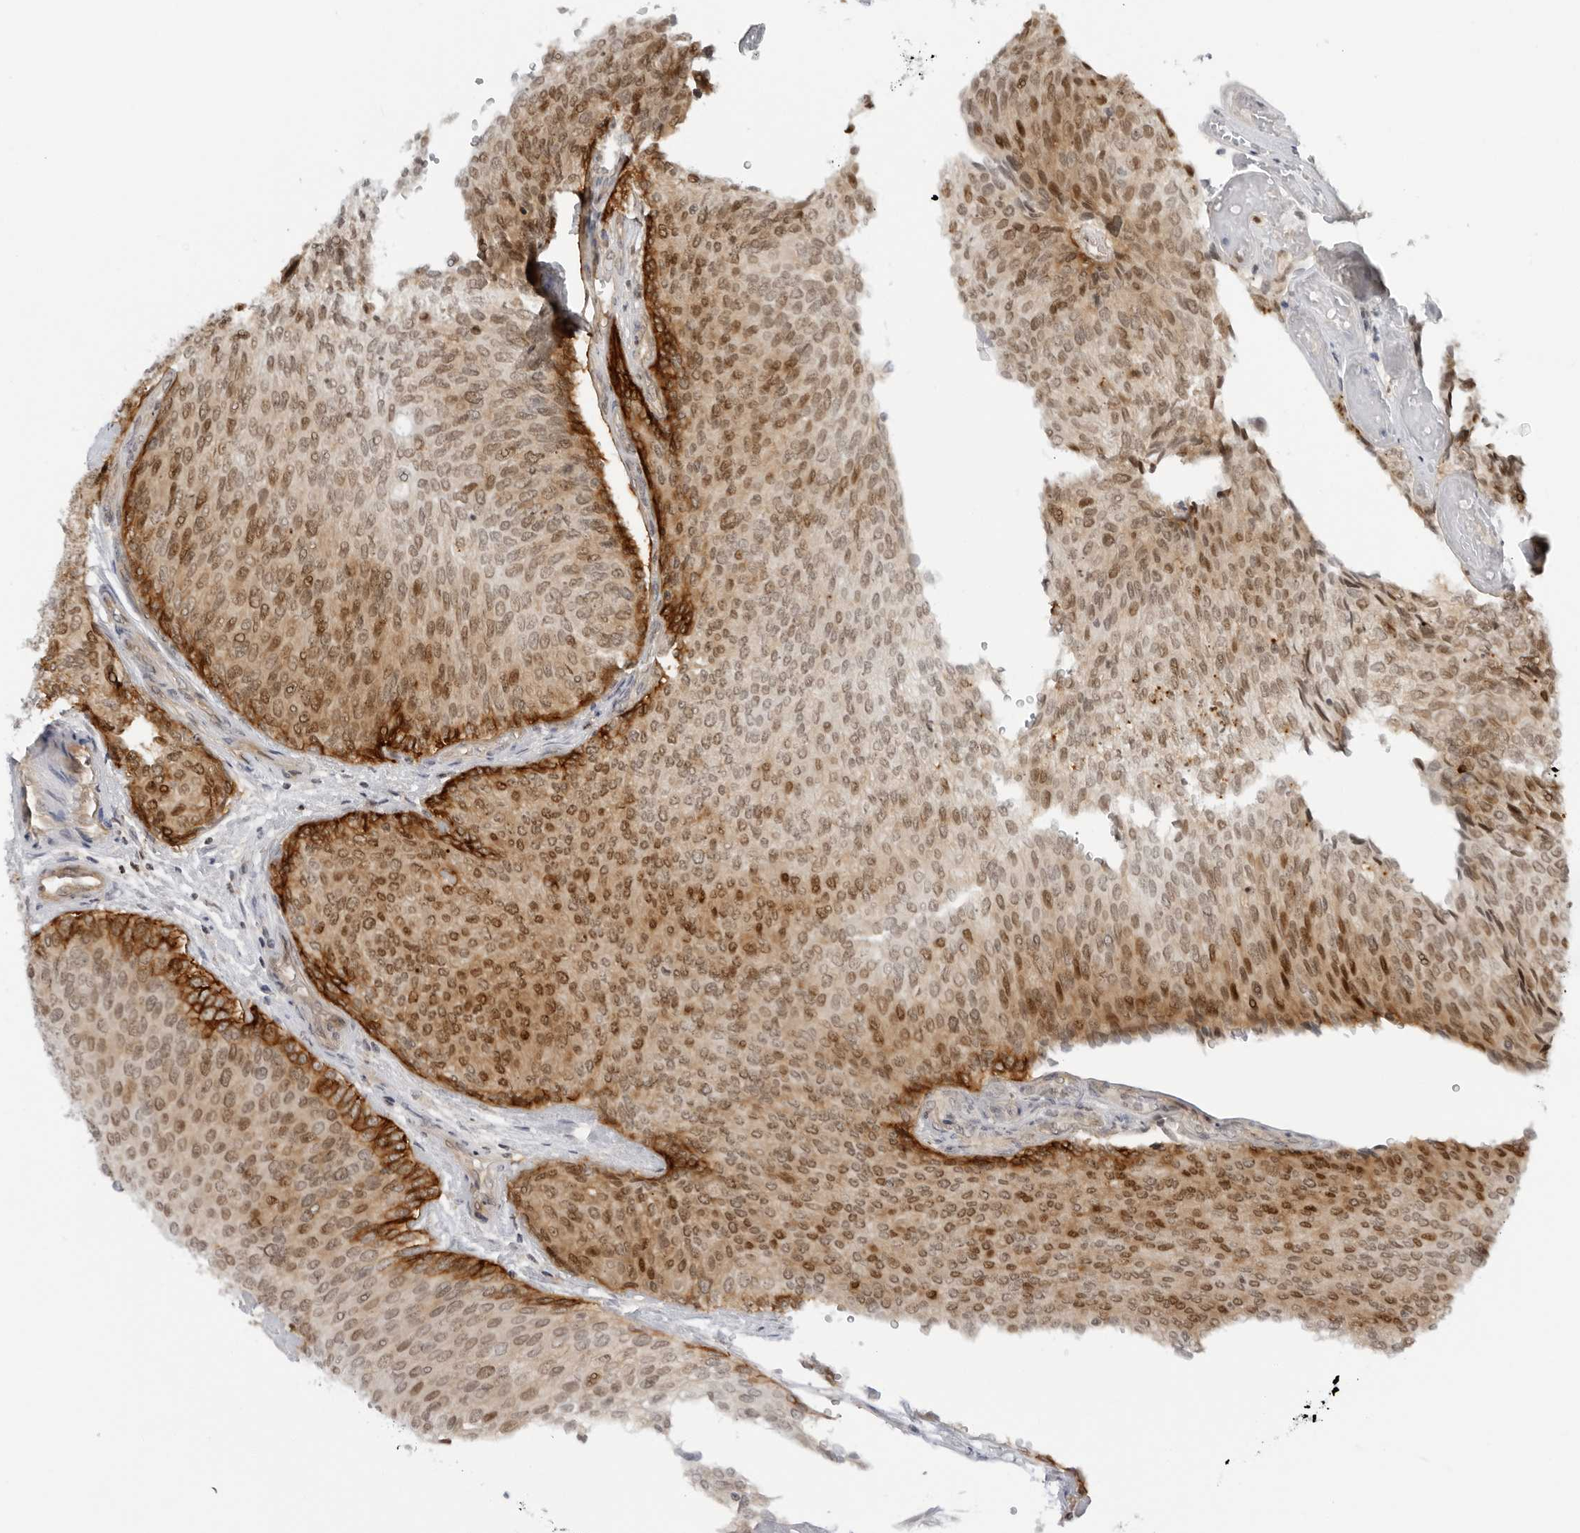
{"staining": {"intensity": "moderate", "quantity": ">75%", "location": "cytoplasmic/membranous,nuclear"}, "tissue": "urothelial cancer", "cell_type": "Tumor cells", "image_type": "cancer", "snomed": [{"axis": "morphology", "description": "Urothelial carcinoma, Low grade"}, {"axis": "topography", "description": "Urinary bladder"}], "caption": "Protein expression analysis of urothelial carcinoma (low-grade) displays moderate cytoplasmic/membranous and nuclear staining in about >75% of tumor cells.", "gene": "SUGCT", "patient": {"sex": "female", "age": 79}}